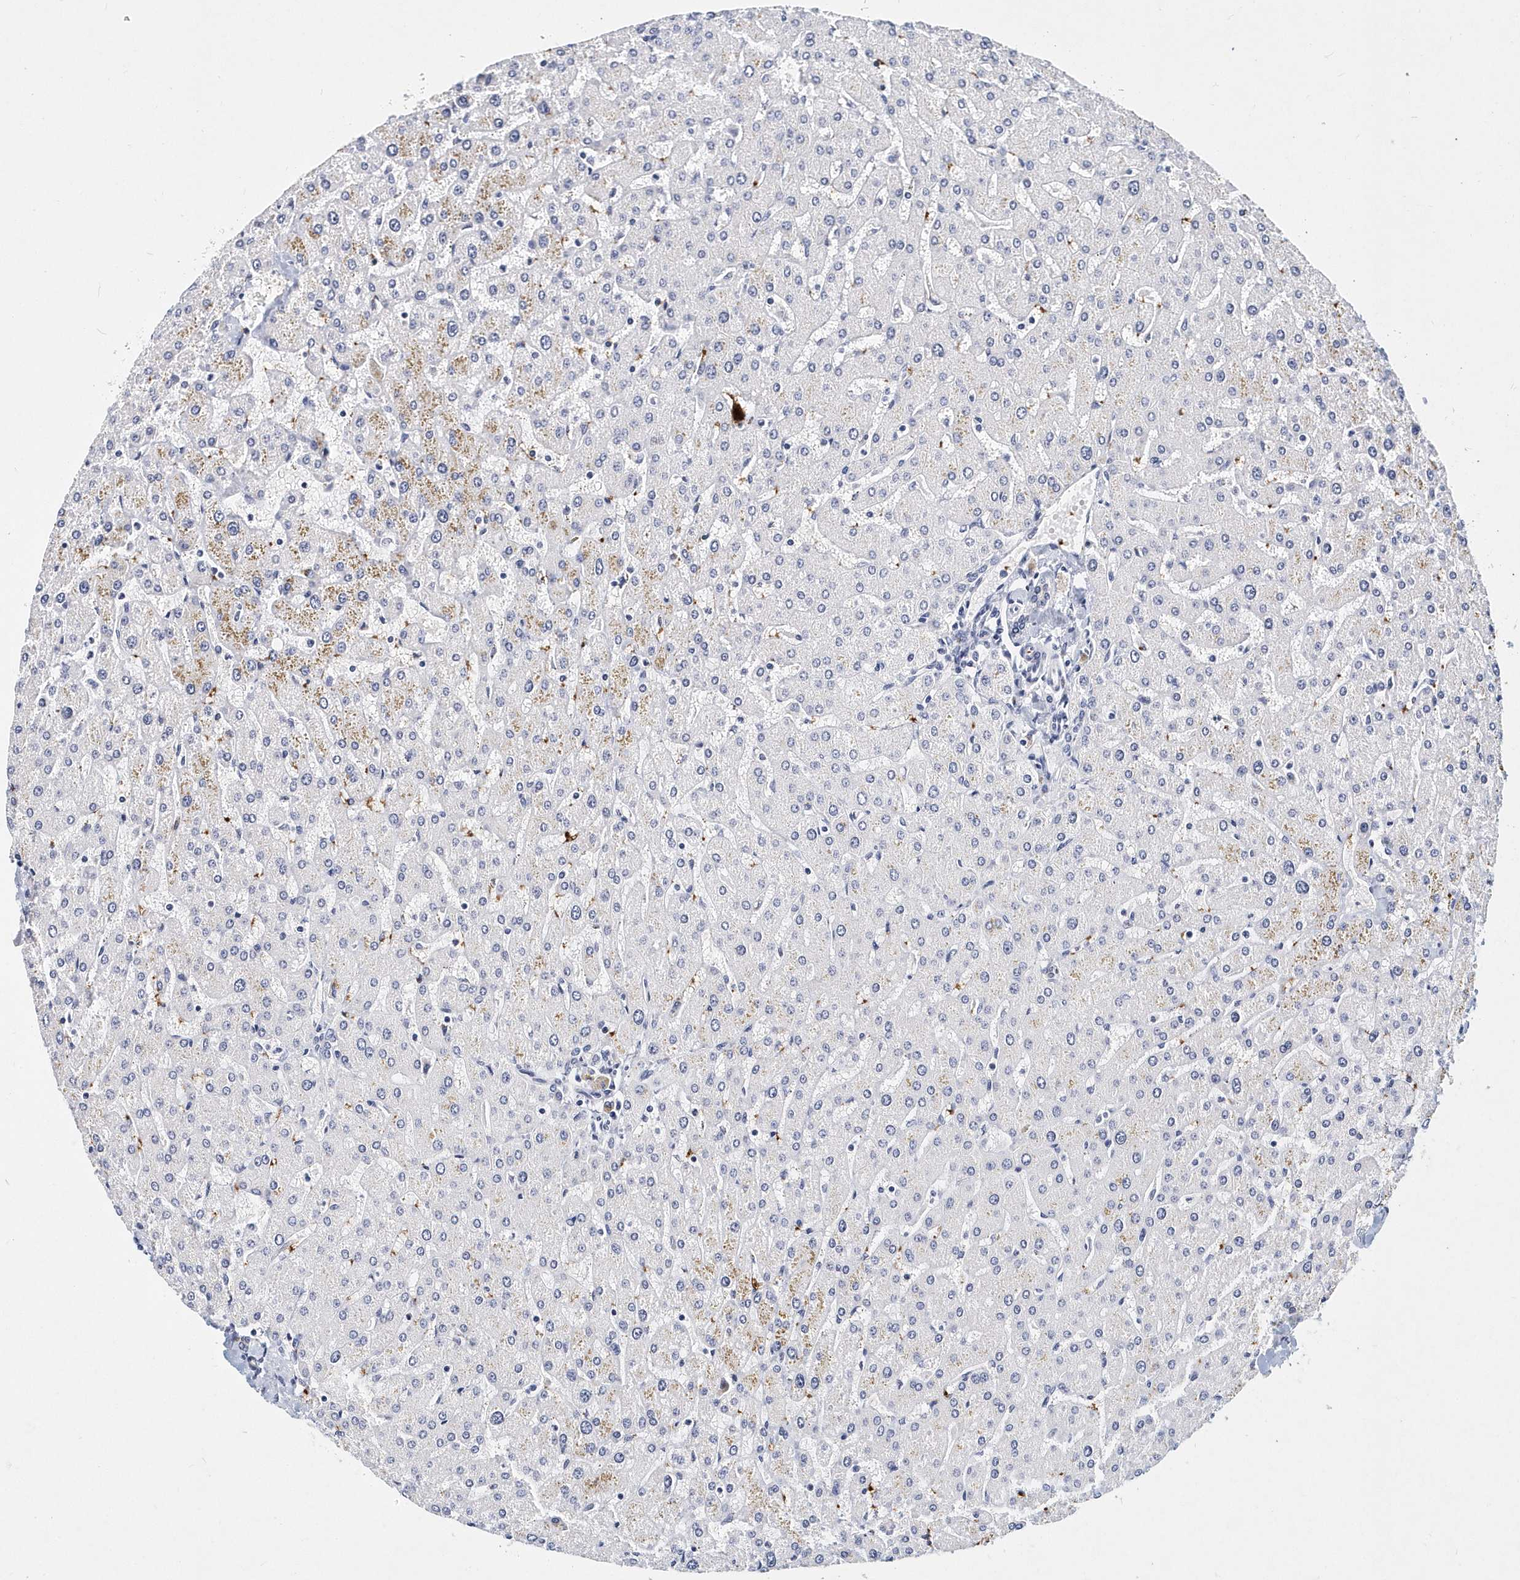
{"staining": {"intensity": "negative", "quantity": "none", "location": "none"}, "tissue": "liver", "cell_type": "Cholangiocytes", "image_type": "normal", "snomed": [{"axis": "morphology", "description": "Normal tissue, NOS"}, {"axis": "topography", "description": "Liver"}], "caption": "Immunohistochemistry (IHC) of normal human liver displays no expression in cholangiocytes.", "gene": "ITGA2B", "patient": {"sex": "male", "age": 55}}